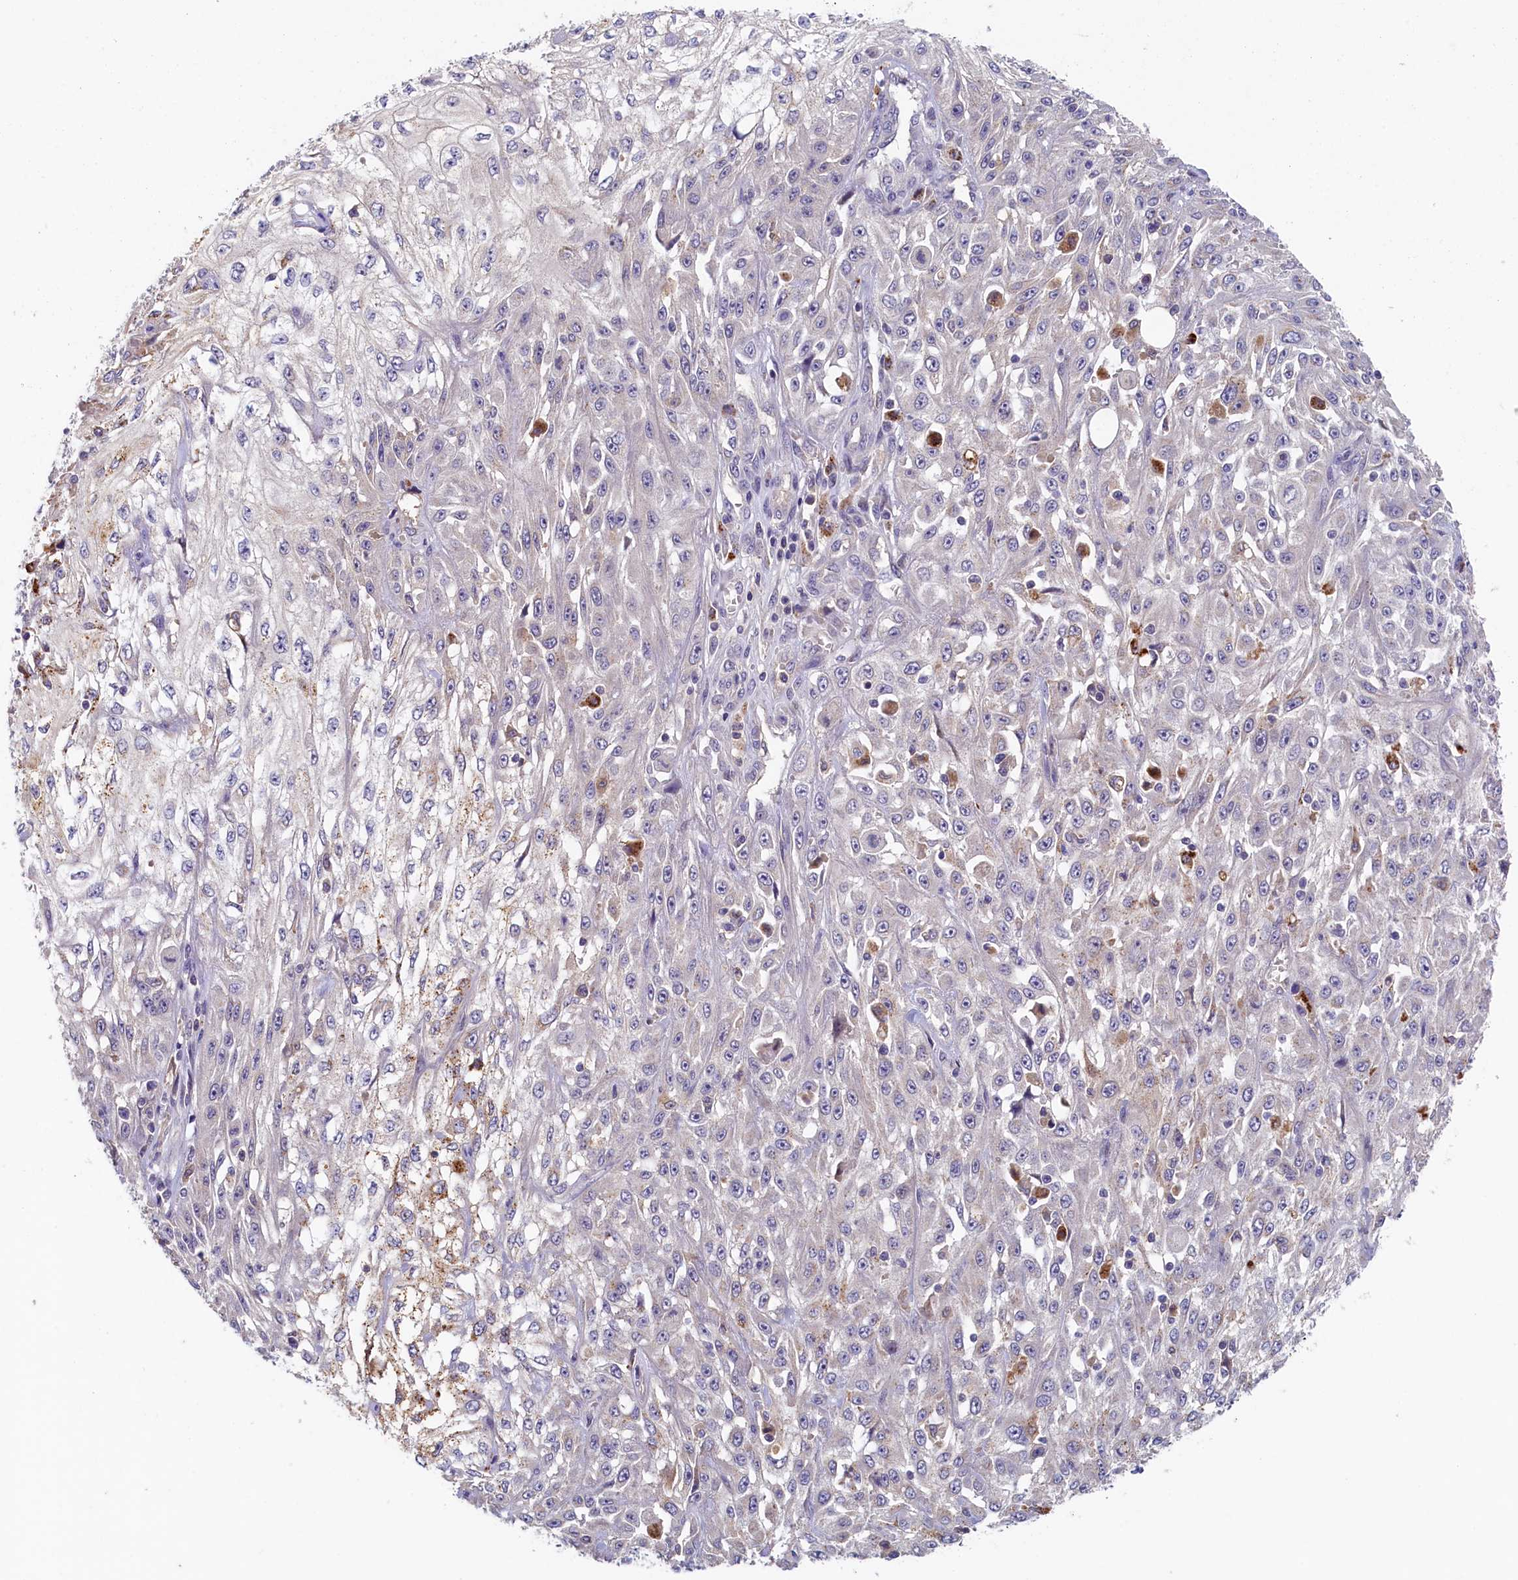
{"staining": {"intensity": "negative", "quantity": "none", "location": "none"}, "tissue": "skin cancer", "cell_type": "Tumor cells", "image_type": "cancer", "snomed": [{"axis": "morphology", "description": "Squamous cell carcinoma, NOS"}, {"axis": "morphology", "description": "Squamous cell carcinoma, metastatic, NOS"}, {"axis": "topography", "description": "Skin"}, {"axis": "topography", "description": "Lymph node"}], "caption": "Protein analysis of skin cancer exhibits no significant expression in tumor cells.", "gene": "NUBP2", "patient": {"sex": "male", "age": 75}}